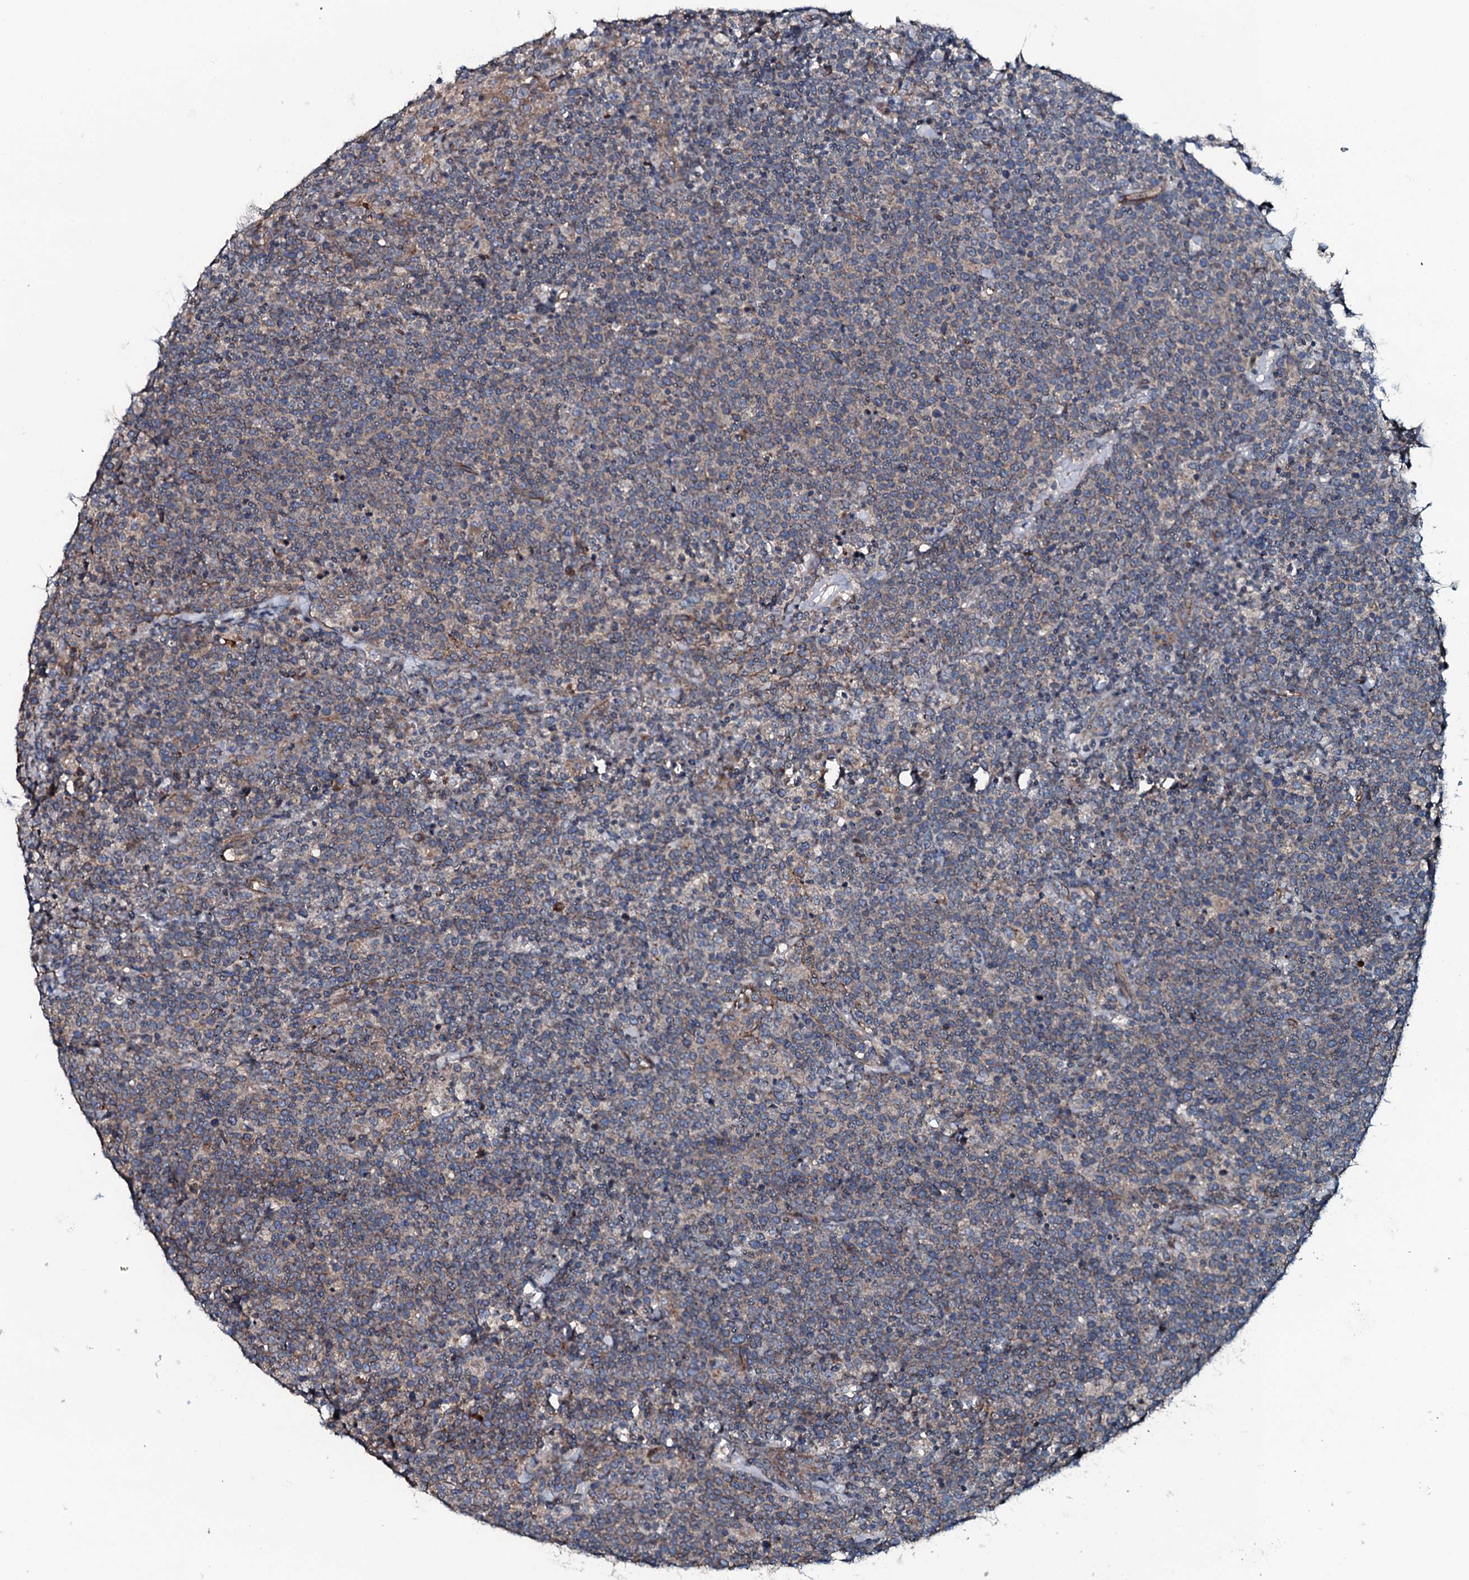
{"staining": {"intensity": "weak", "quantity": "25%-75%", "location": "cytoplasmic/membranous"}, "tissue": "lymphoma", "cell_type": "Tumor cells", "image_type": "cancer", "snomed": [{"axis": "morphology", "description": "Malignant lymphoma, non-Hodgkin's type, High grade"}, {"axis": "topography", "description": "Lymph node"}], "caption": "This is an image of immunohistochemistry (IHC) staining of lymphoma, which shows weak positivity in the cytoplasmic/membranous of tumor cells.", "gene": "TRIM7", "patient": {"sex": "male", "age": 61}}